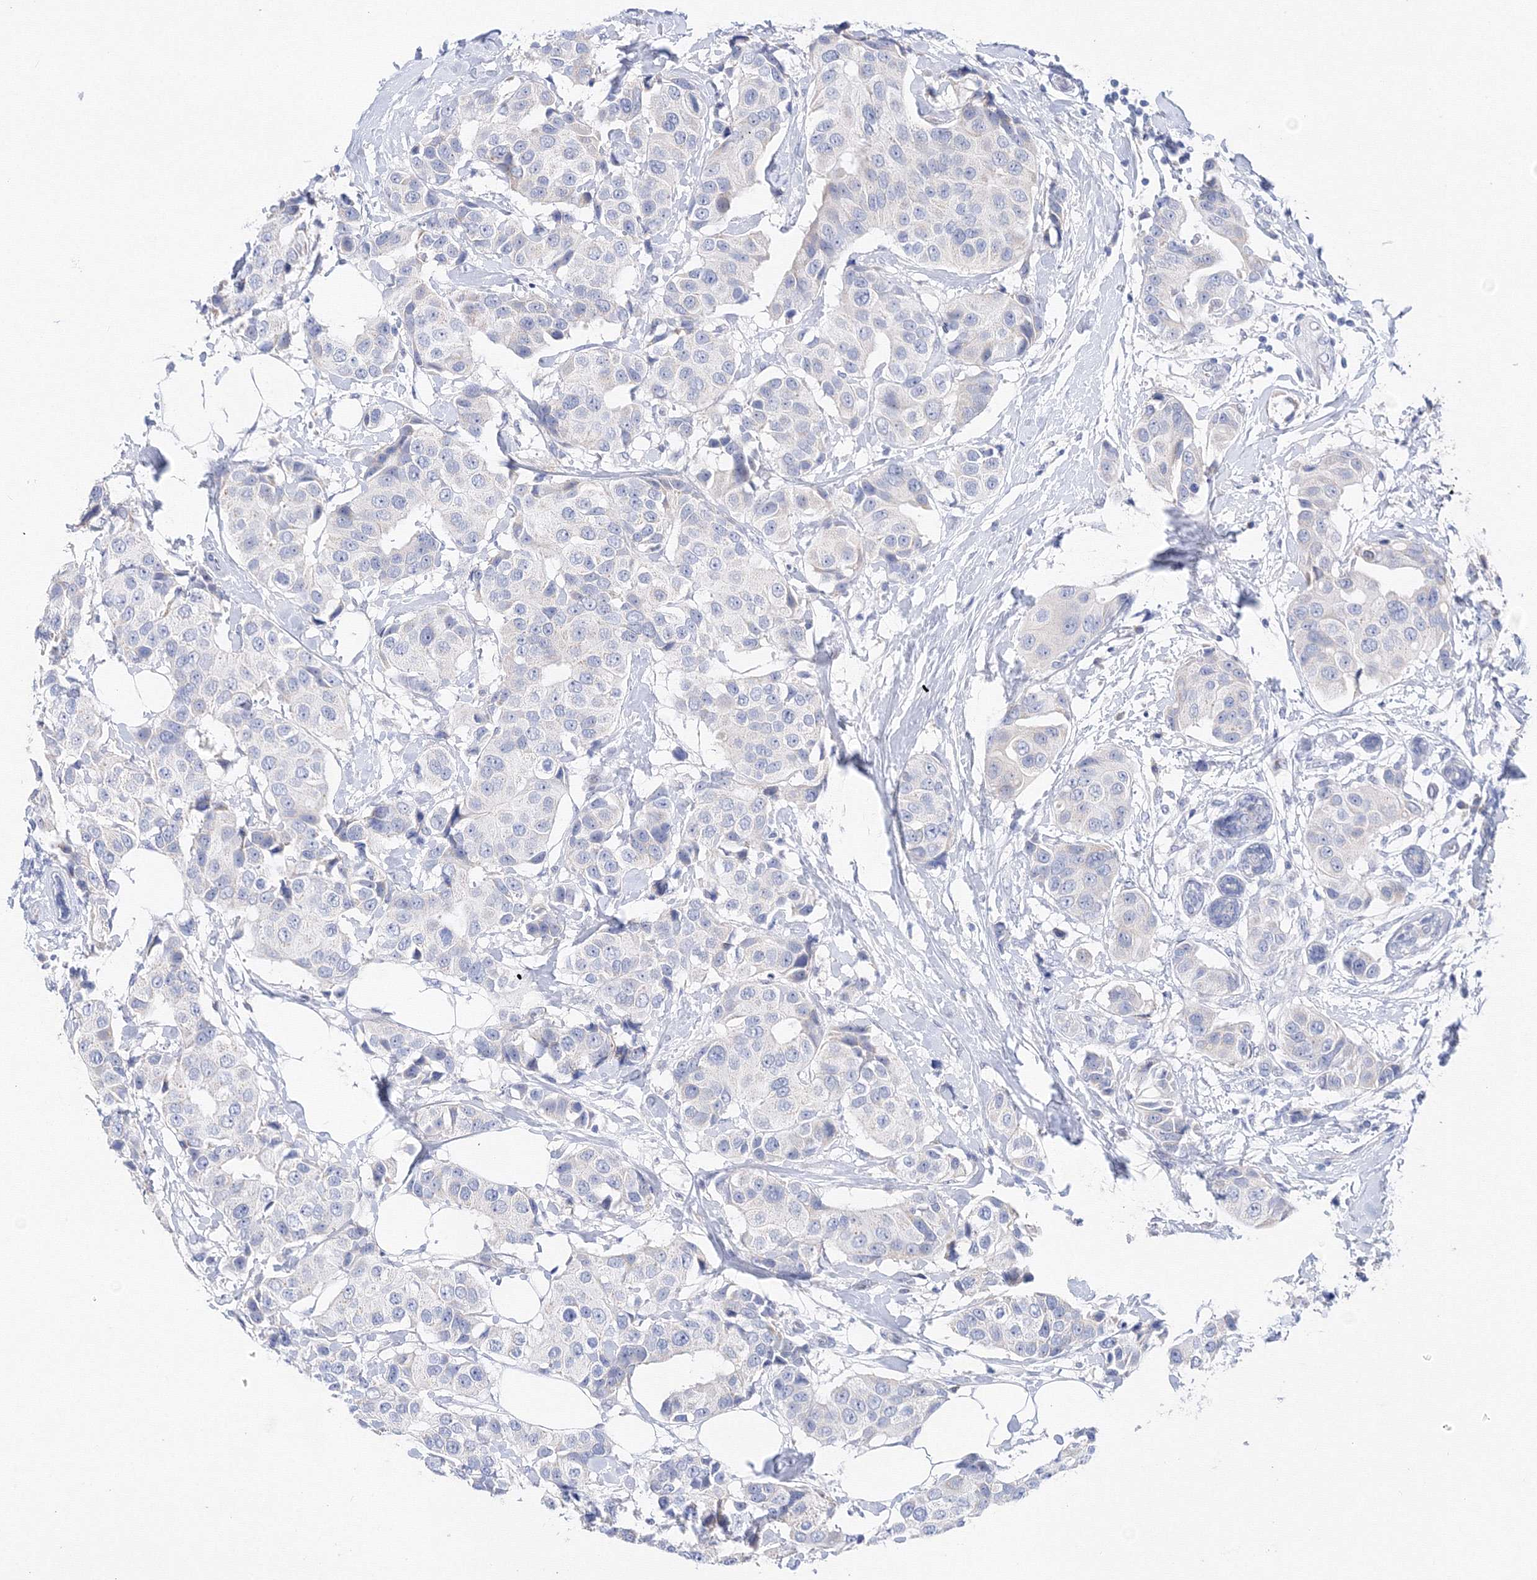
{"staining": {"intensity": "negative", "quantity": "none", "location": "none"}, "tissue": "breast cancer", "cell_type": "Tumor cells", "image_type": "cancer", "snomed": [{"axis": "morphology", "description": "Normal tissue, NOS"}, {"axis": "morphology", "description": "Duct carcinoma"}, {"axis": "topography", "description": "Breast"}], "caption": "Immunohistochemistry photomicrograph of breast cancer (infiltrating ductal carcinoma) stained for a protein (brown), which demonstrates no expression in tumor cells.", "gene": "TAMM41", "patient": {"sex": "female", "age": 39}}